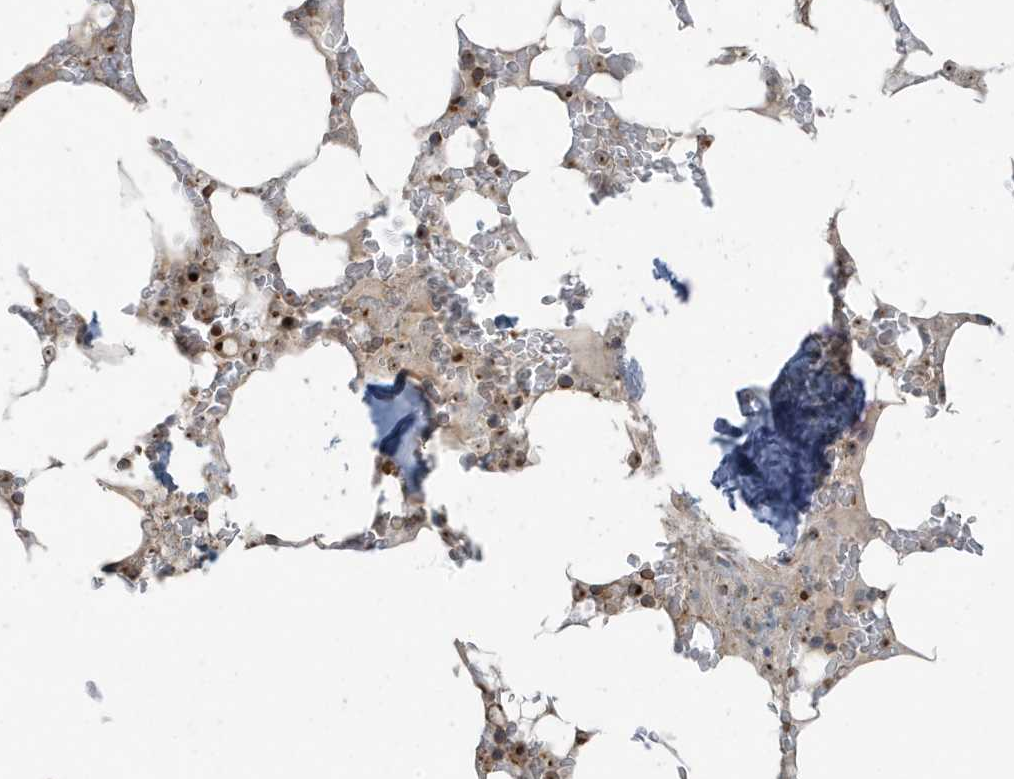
{"staining": {"intensity": "strong", "quantity": "25%-75%", "location": "cytoplasmic/membranous"}, "tissue": "bone marrow", "cell_type": "Hematopoietic cells", "image_type": "normal", "snomed": [{"axis": "morphology", "description": "Normal tissue, NOS"}, {"axis": "topography", "description": "Bone marrow"}], "caption": "The immunohistochemical stain labels strong cytoplasmic/membranous expression in hematopoietic cells of unremarkable bone marrow.", "gene": "GOLGA4", "patient": {"sex": "male", "age": 58}}